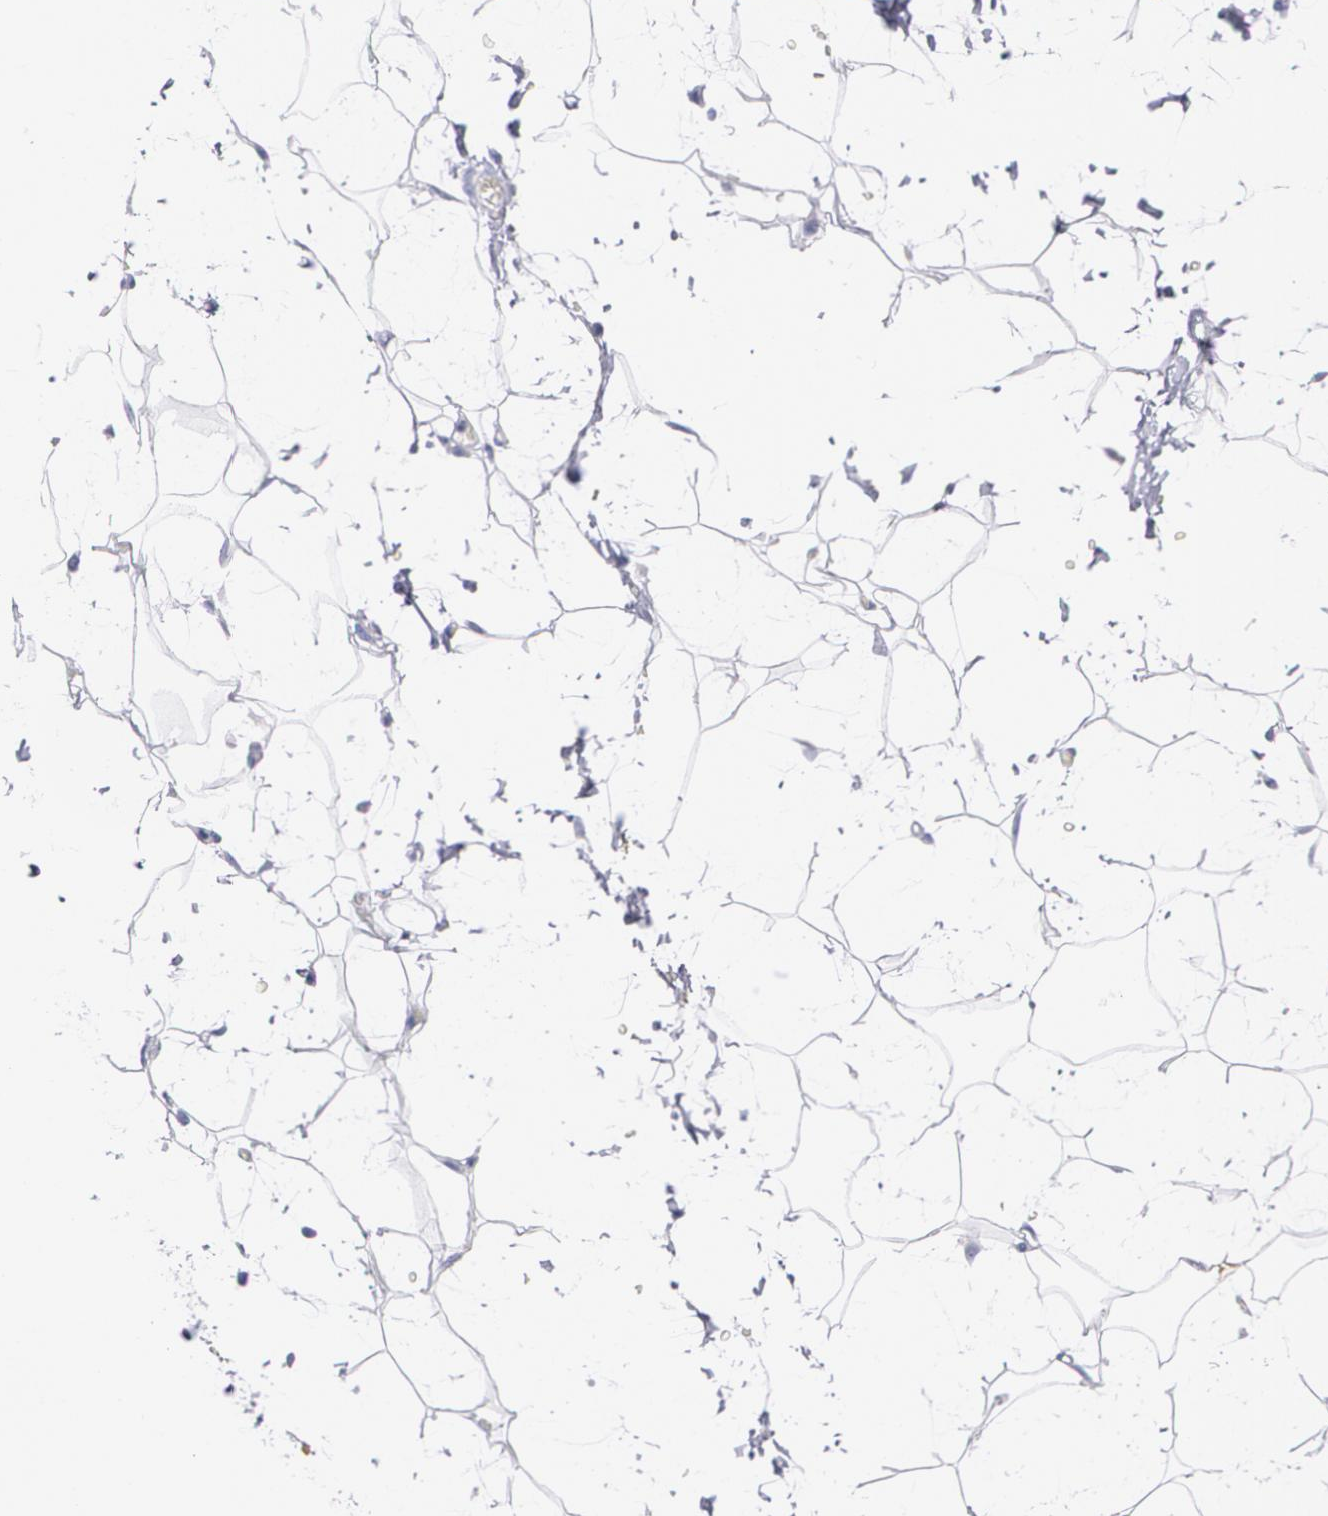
{"staining": {"intensity": "negative", "quantity": "none", "location": "none"}, "tissue": "adipose tissue", "cell_type": "Adipocytes", "image_type": "normal", "snomed": [{"axis": "morphology", "description": "Normal tissue, NOS"}, {"axis": "topography", "description": "Soft tissue"}], "caption": "The micrograph demonstrates no staining of adipocytes in normal adipose tissue.", "gene": "HMMR", "patient": {"sex": "male", "age": 72}}